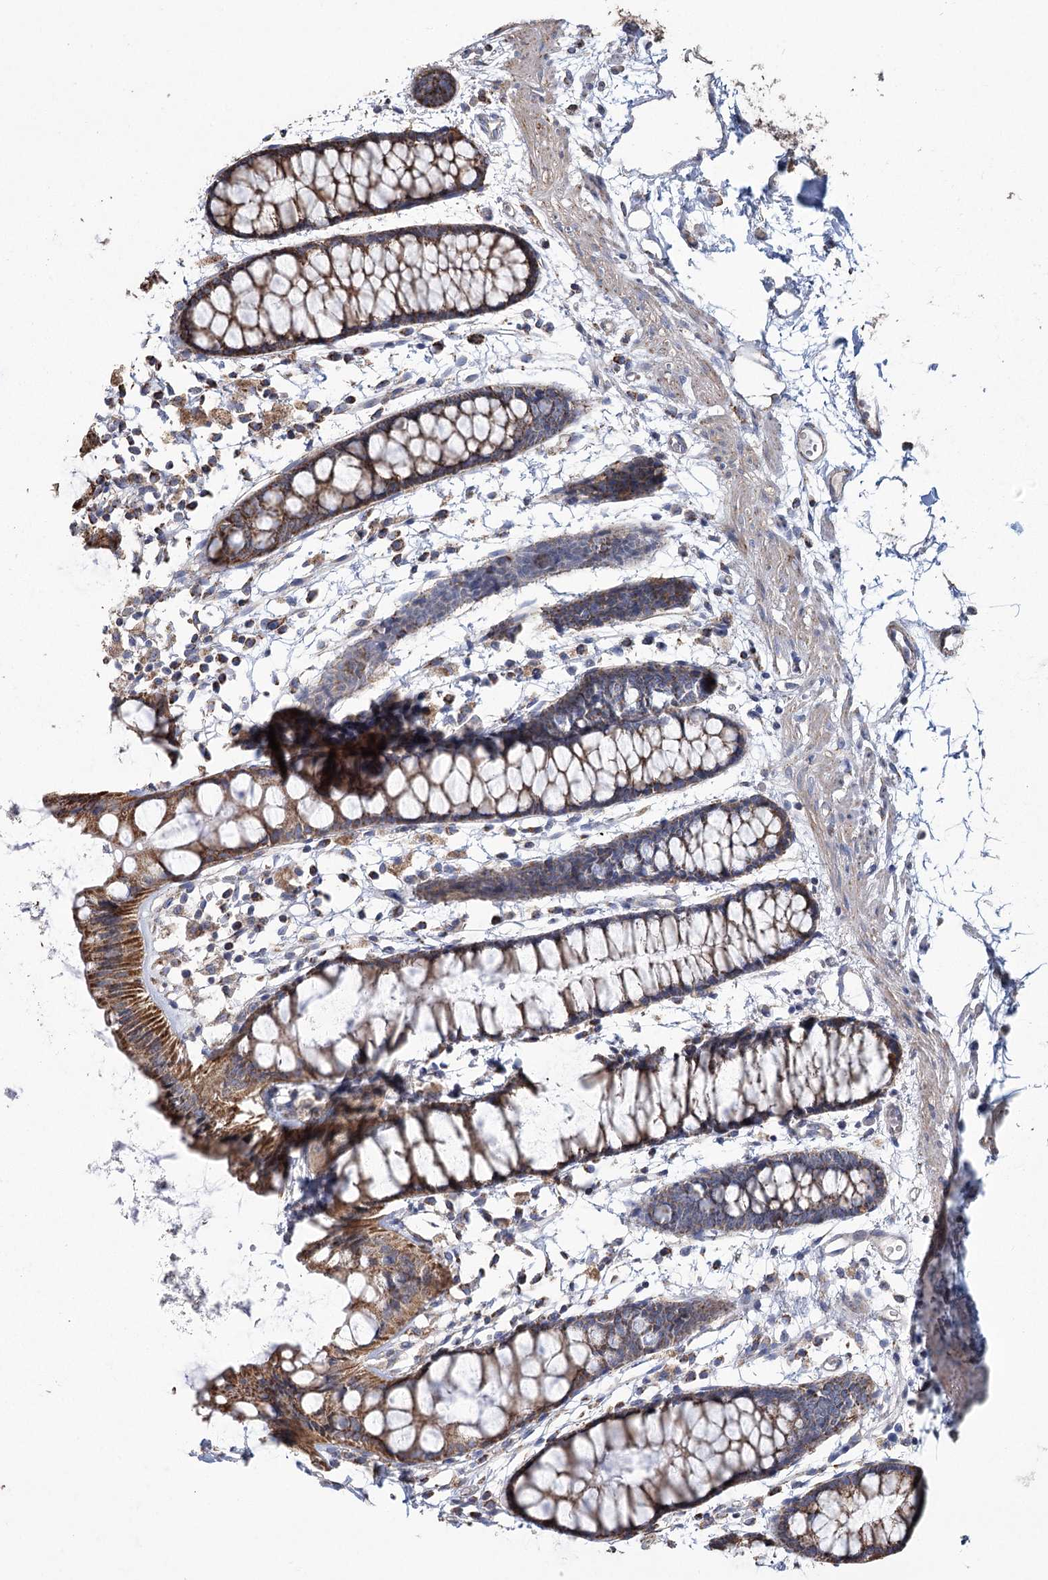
{"staining": {"intensity": "strong", "quantity": ">75%", "location": "cytoplasmic/membranous"}, "tissue": "rectum", "cell_type": "Glandular cells", "image_type": "normal", "snomed": [{"axis": "morphology", "description": "Normal tissue, NOS"}, {"axis": "topography", "description": "Rectum"}], "caption": "Unremarkable rectum displays strong cytoplasmic/membranous staining in approximately >75% of glandular cells (IHC, brightfield microscopy, high magnification)..", "gene": "RANBP3L", "patient": {"sex": "female", "age": 66}}